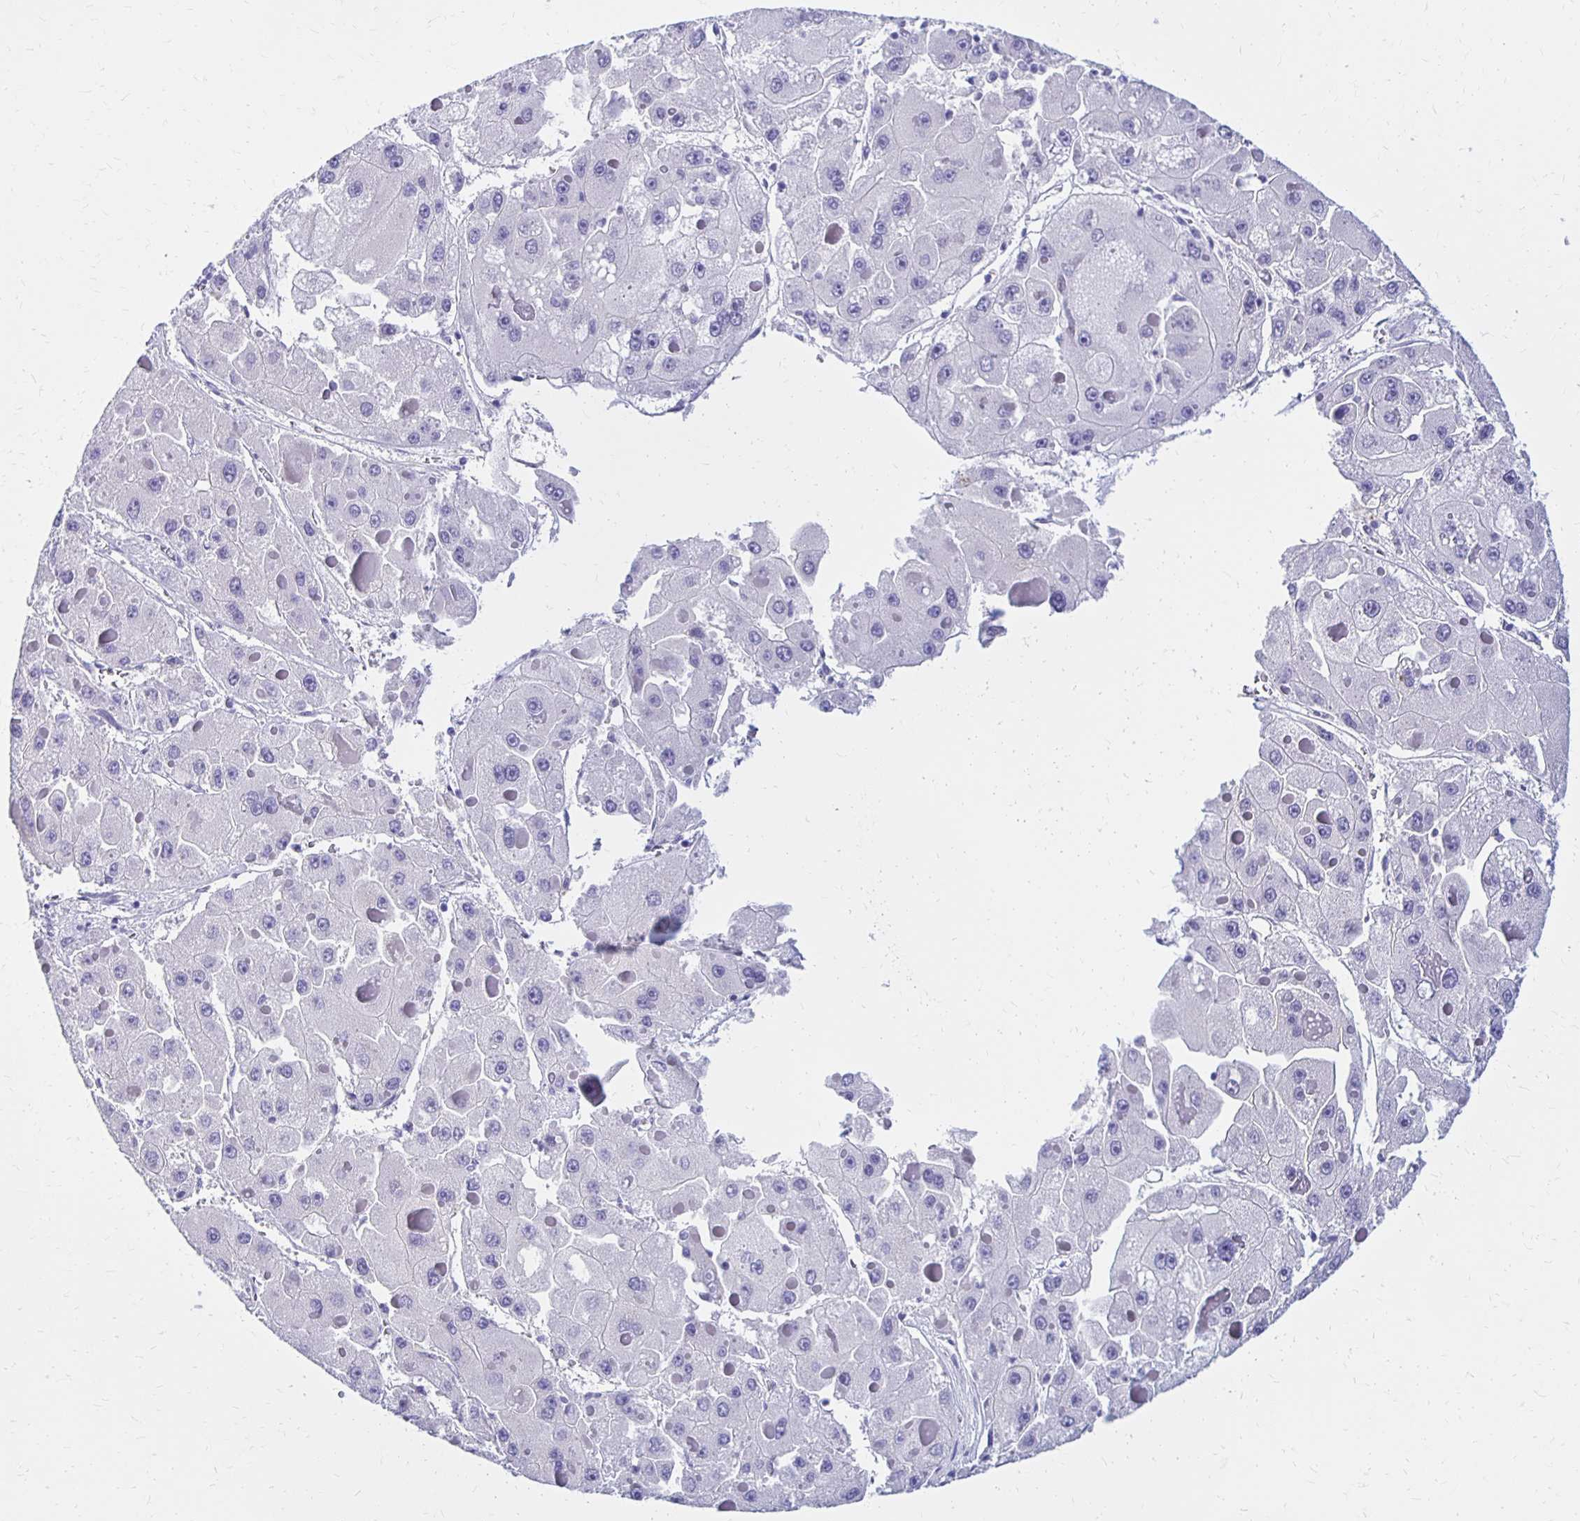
{"staining": {"intensity": "negative", "quantity": "none", "location": "none"}, "tissue": "liver cancer", "cell_type": "Tumor cells", "image_type": "cancer", "snomed": [{"axis": "morphology", "description": "Carcinoma, Hepatocellular, NOS"}, {"axis": "topography", "description": "Liver"}], "caption": "A micrograph of human hepatocellular carcinoma (liver) is negative for staining in tumor cells. (Immunohistochemistry (ihc), brightfield microscopy, high magnification).", "gene": "FNTB", "patient": {"sex": "female", "age": 73}}